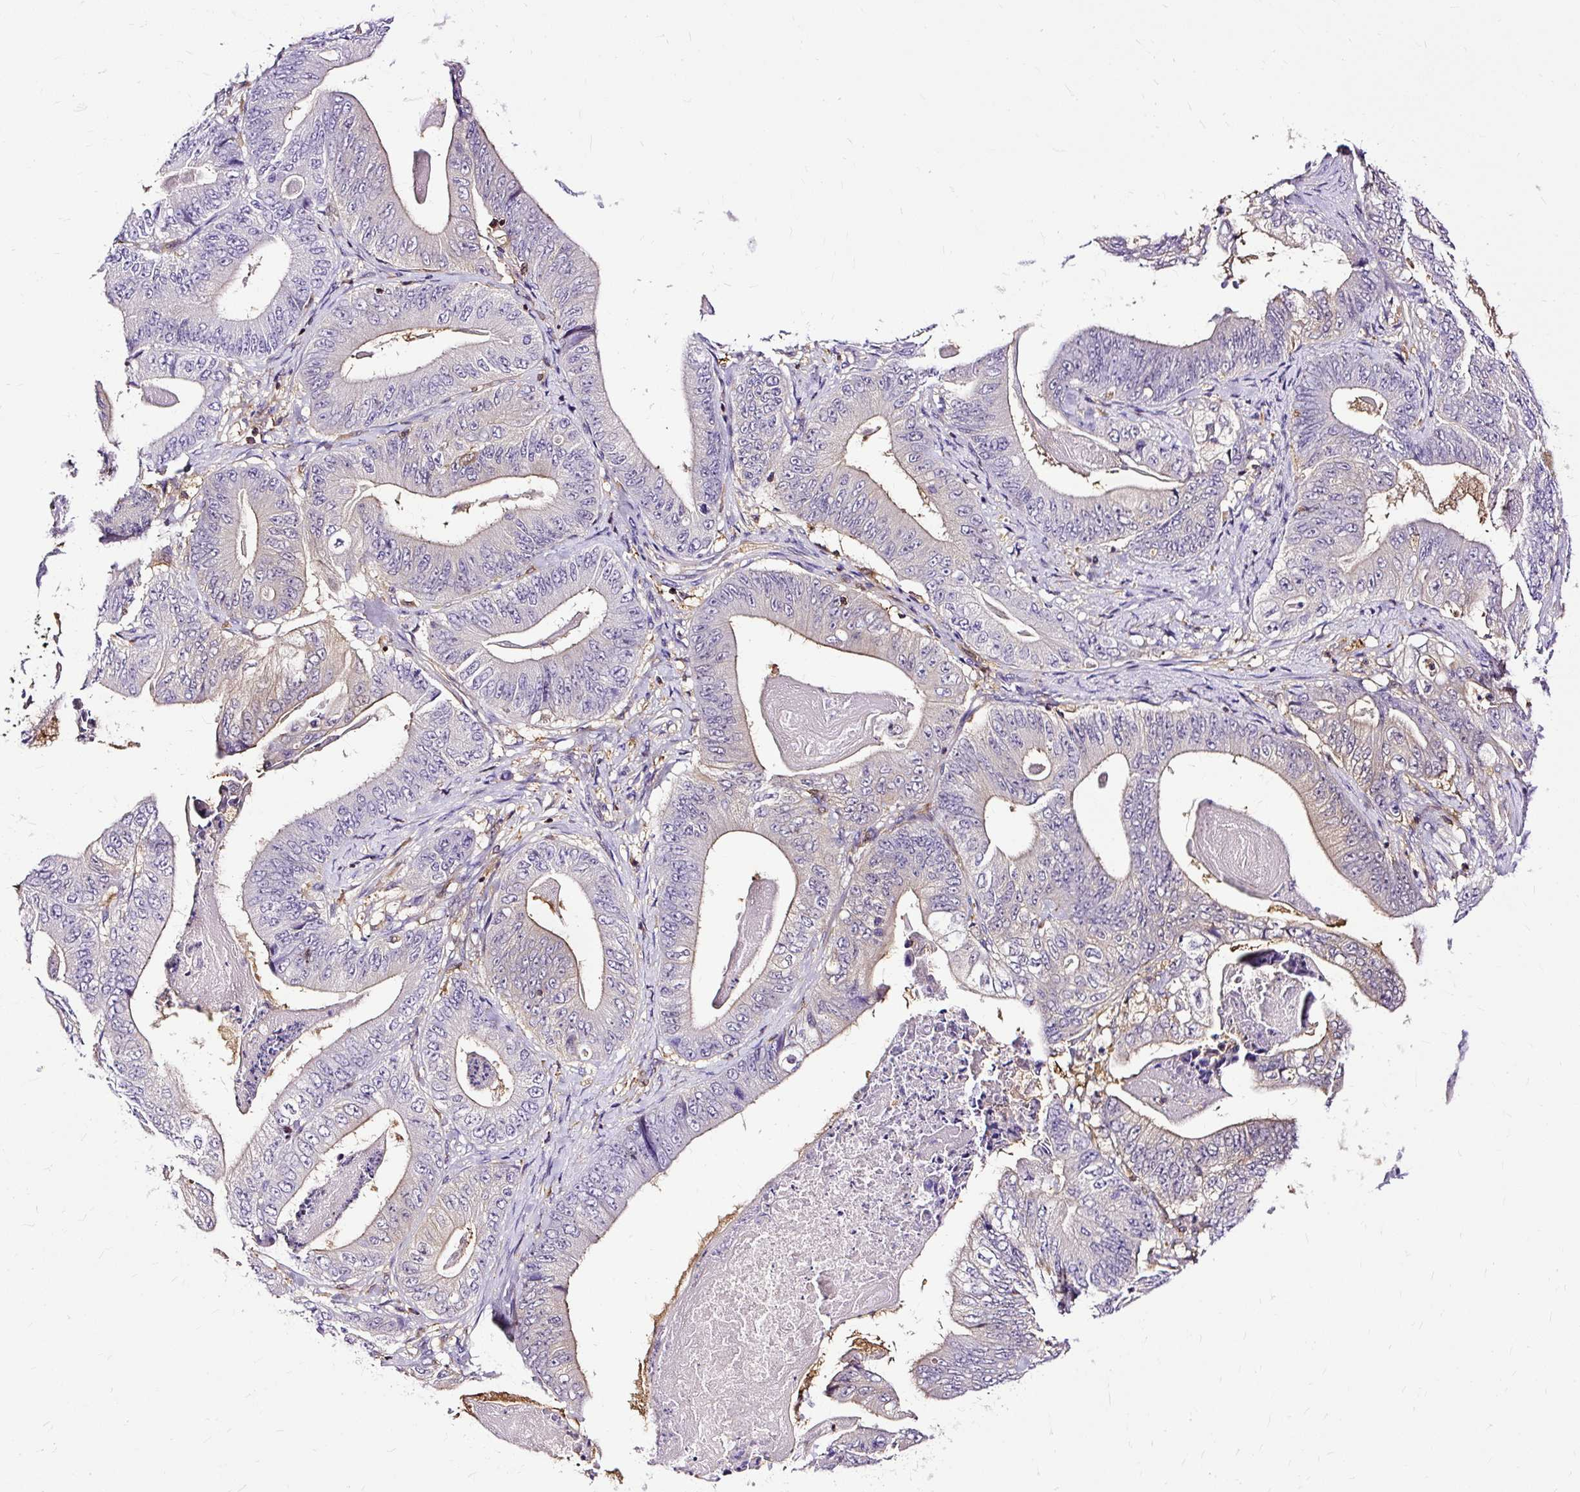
{"staining": {"intensity": "negative", "quantity": "none", "location": "none"}, "tissue": "stomach cancer", "cell_type": "Tumor cells", "image_type": "cancer", "snomed": [{"axis": "morphology", "description": "Adenocarcinoma, NOS"}, {"axis": "topography", "description": "Stomach"}], "caption": "Human stomach adenocarcinoma stained for a protein using immunohistochemistry reveals no staining in tumor cells.", "gene": "TWF2", "patient": {"sex": "female", "age": 73}}